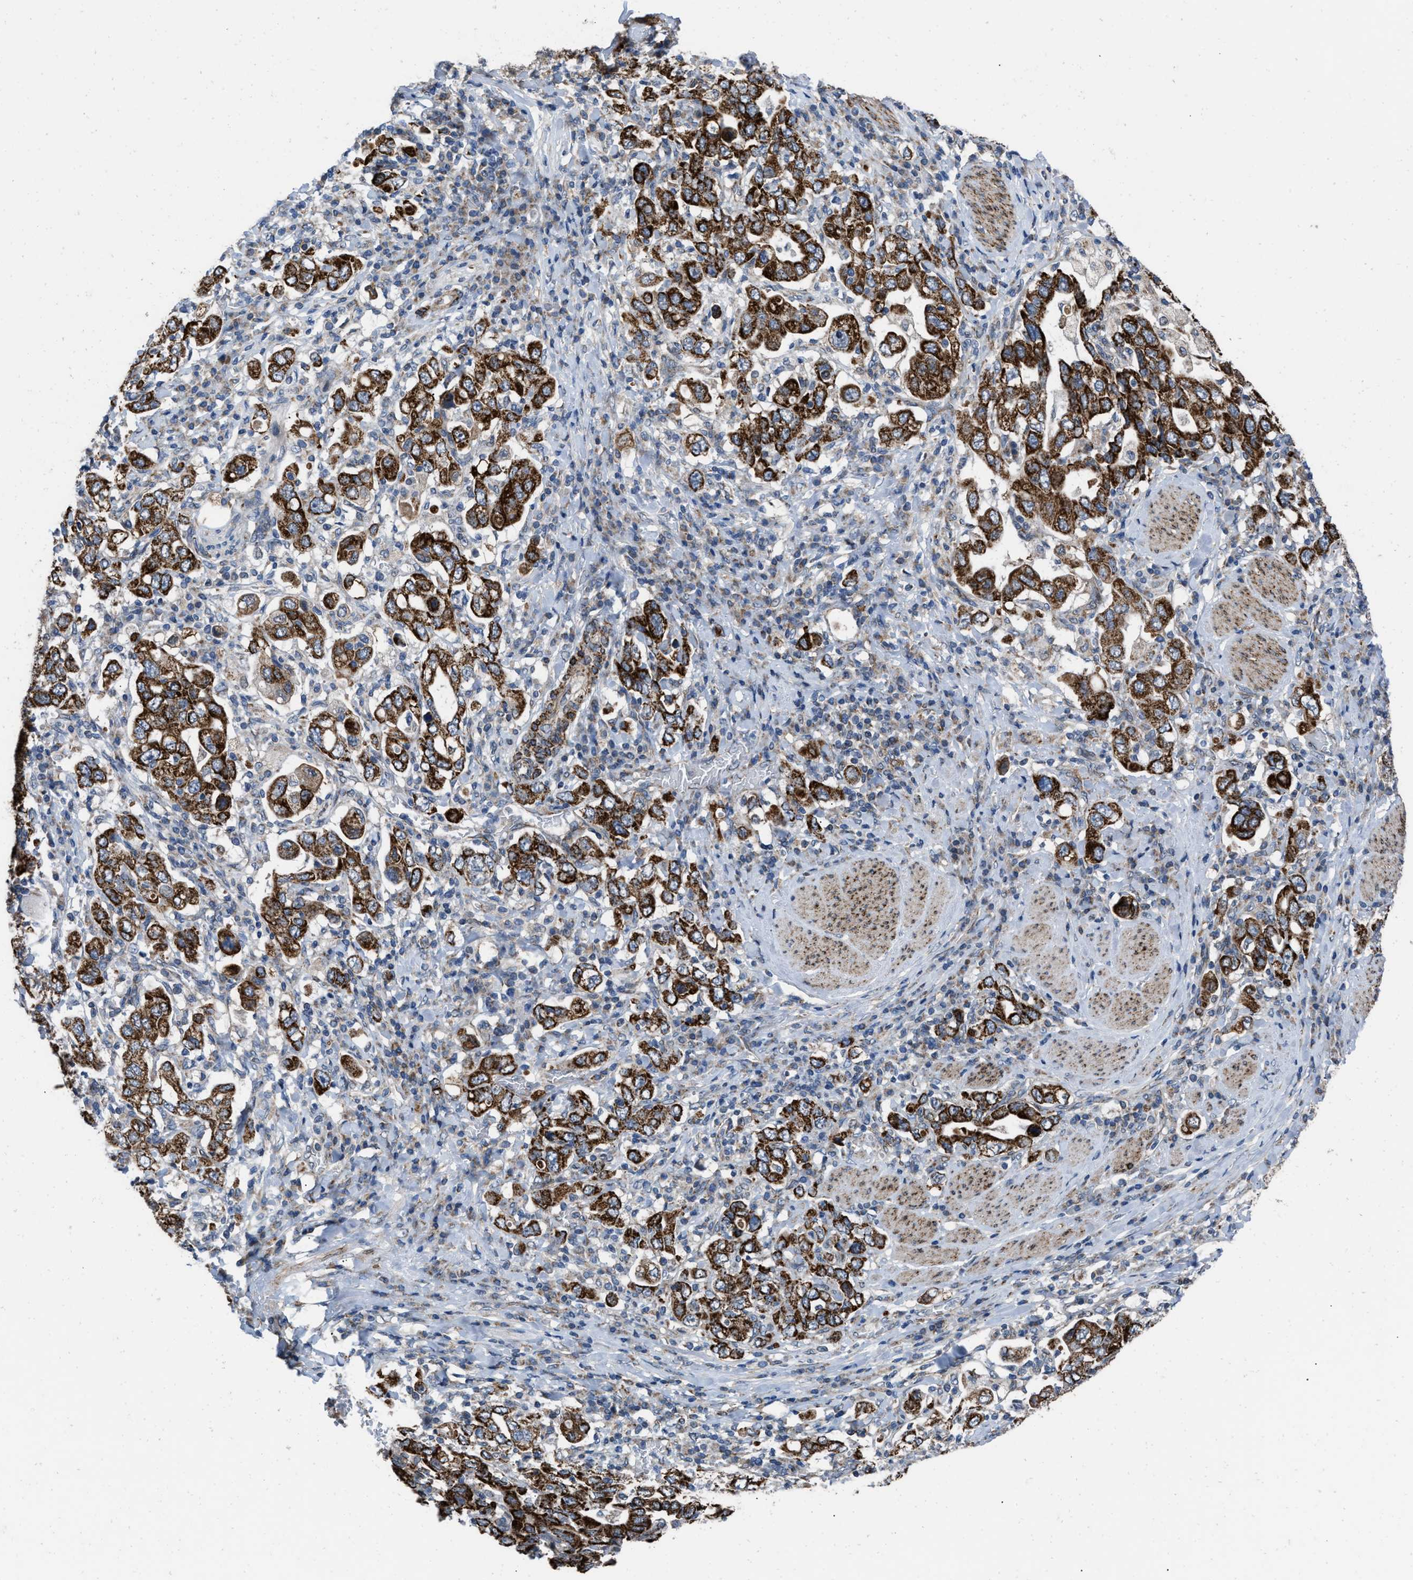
{"staining": {"intensity": "strong", "quantity": ">75%", "location": "cytoplasmic/membranous"}, "tissue": "stomach cancer", "cell_type": "Tumor cells", "image_type": "cancer", "snomed": [{"axis": "morphology", "description": "Adenocarcinoma, NOS"}, {"axis": "topography", "description": "Stomach, upper"}], "caption": "The histopathology image exhibits immunohistochemical staining of stomach cancer (adenocarcinoma). There is strong cytoplasmic/membranous expression is seen in approximately >75% of tumor cells.", "gene": "AKAP1", "patient": {"sex": "male", "age": 62}}